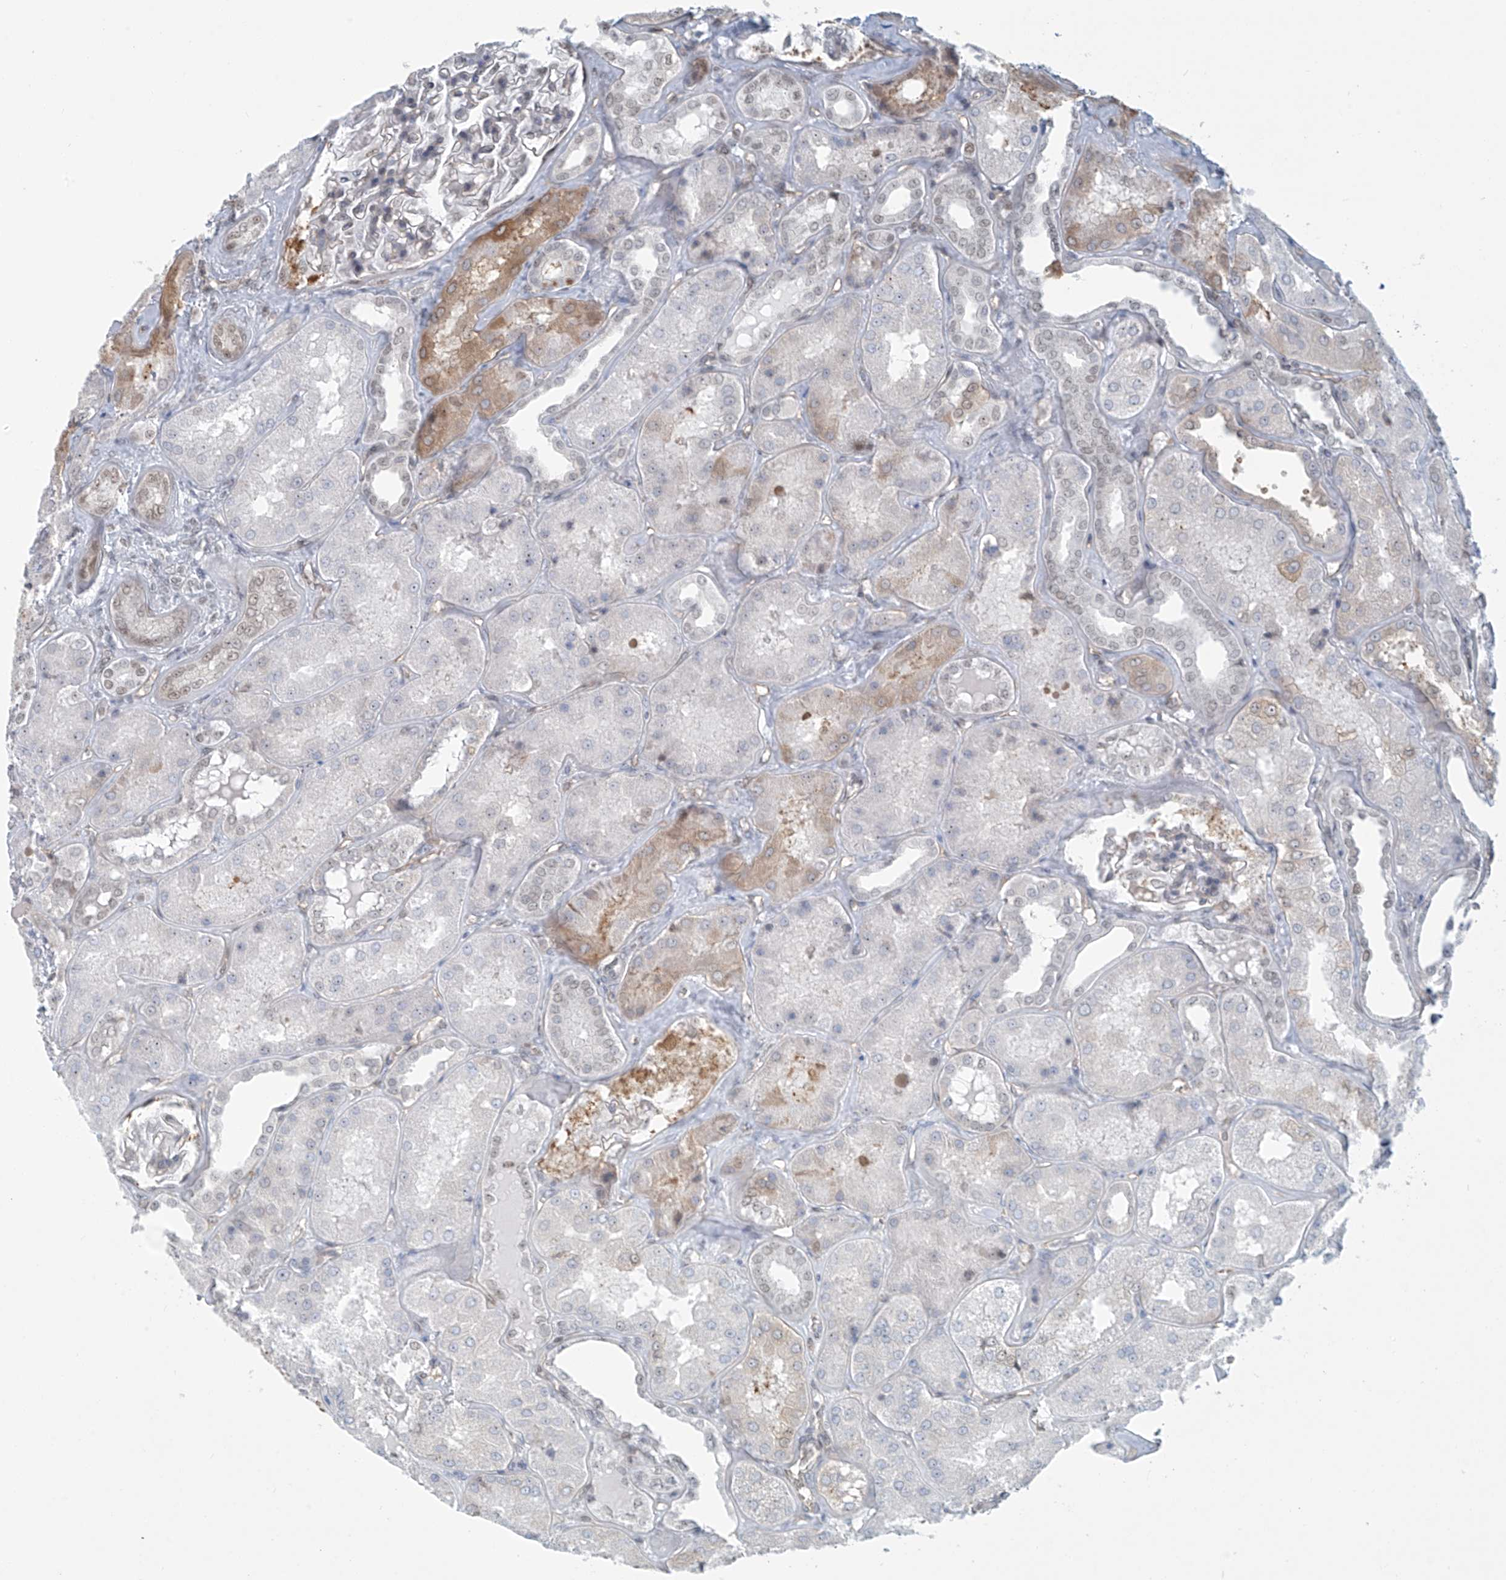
{"staining": {"intensity": "strong", "quantity": "25%-75%", "location": "nuclear"}, "tissue": "kidney", "cell_type": "Cells in glomeruli", "image_type": "normal", "snomed": [{"axis": "morphology", "description": "Normal tissue, NOS"}, {"axis": "topography", "description": "Kidney"}], "caption": "An immunohistochemistry image of unremarkable tissue is shown. Protein staining in brown labels strong nuclear positivity in kidney within cells in glomeruli.", "gene": "ENSG00000257390", "patient": {"sex": "female", "age": 56}}